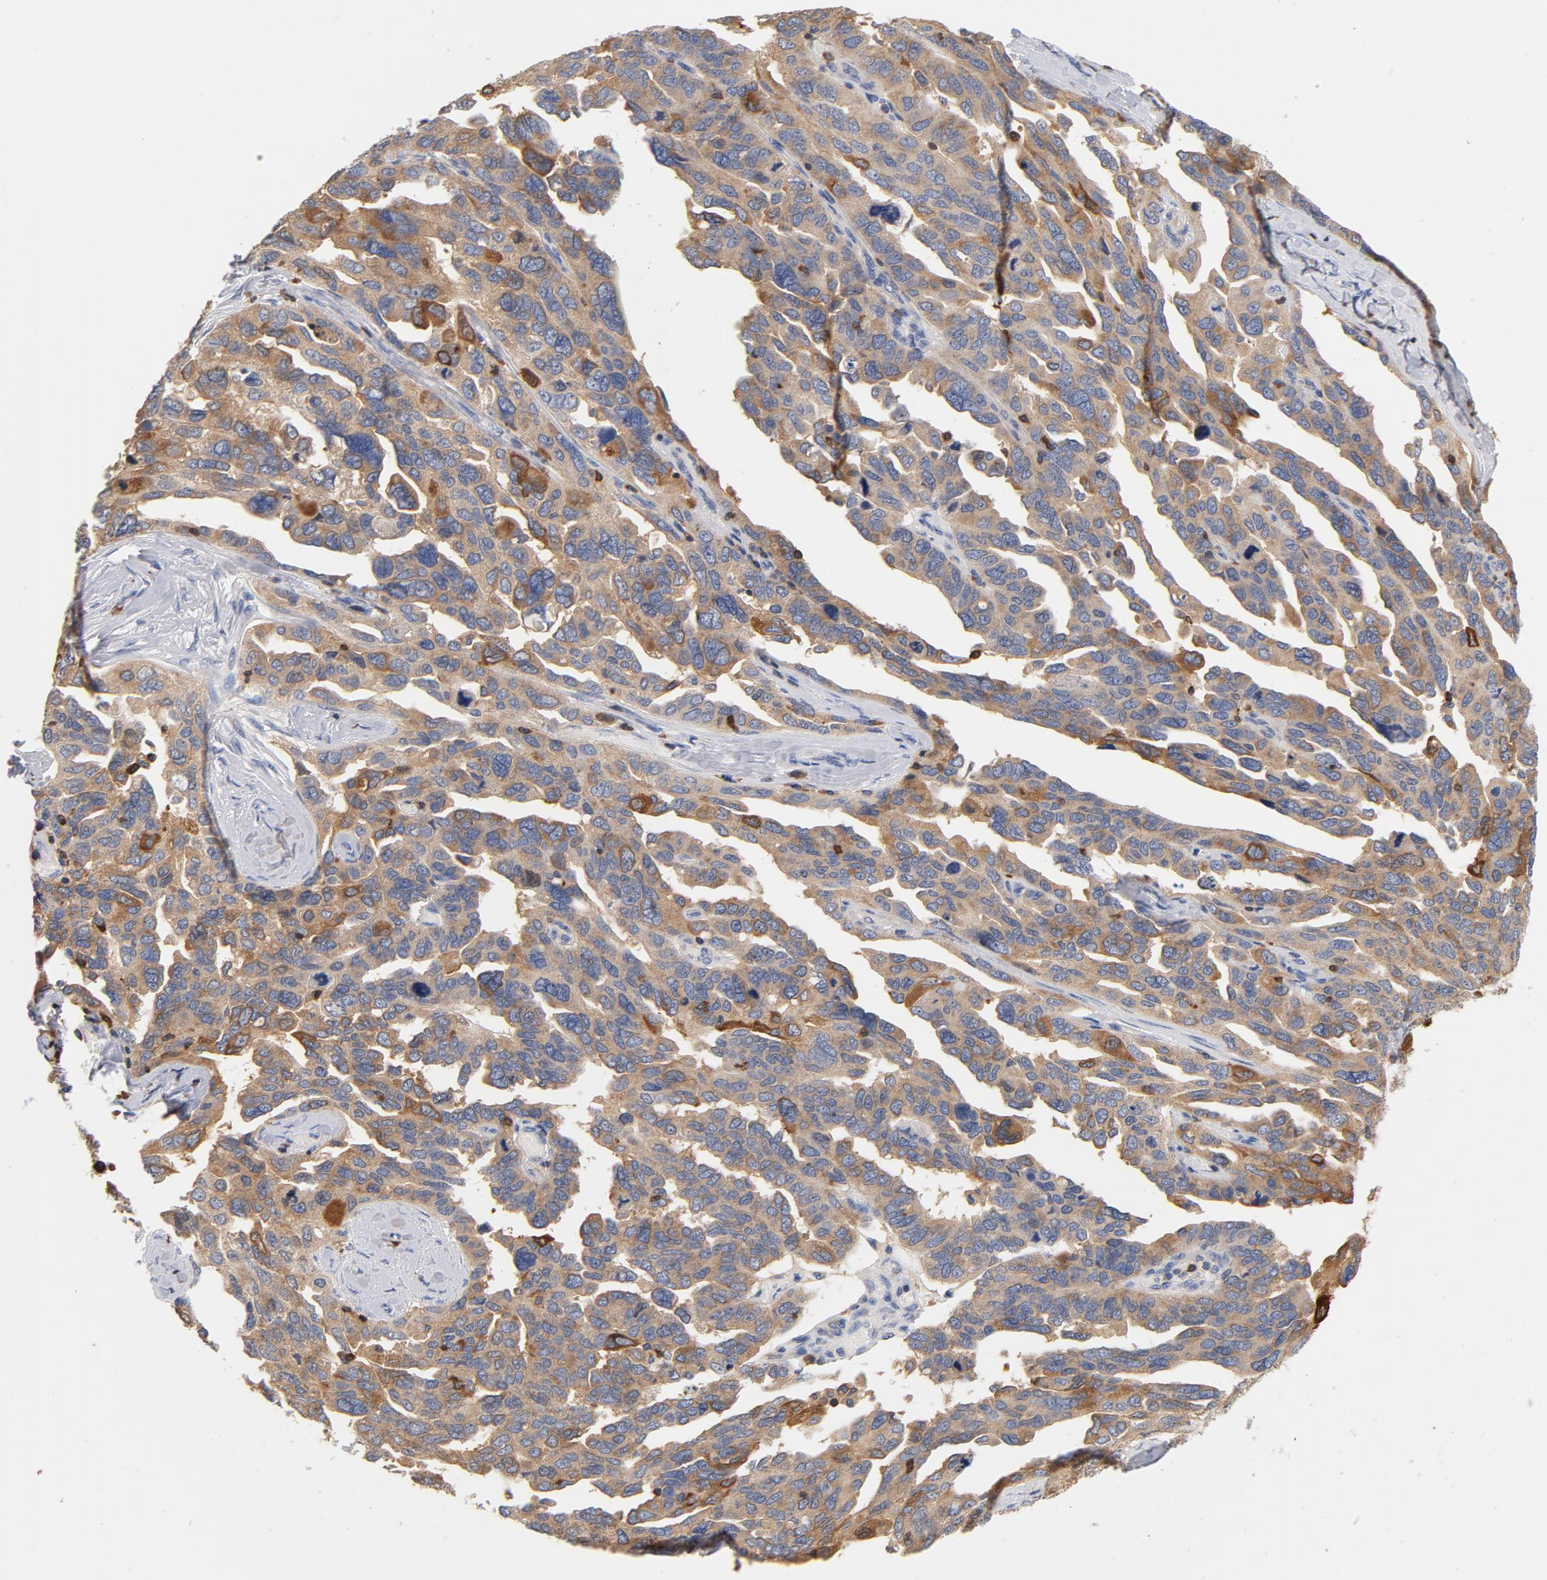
{"staining": {"intensity": "moderate", "quantity": ">75%", "location": "cytoplasmic/membranous"}, "tissue": "ovarian cancer", "cell_type": "Tumor cells", "image_type": "cancer", "snomed": [{"axis": "morphology", "description": "Cystadenocarcinoma, serous, NOS"}, {"axis": "topography", "description": "Ovary"}], "caption": "Immunohistochemical staining of human serous cystadenocarcinoma (ovarian) shows moderate cytoplasmic/membranous protein expression in about >75% of tumor cells.", "gene": "EZR", "patient": {"sex": "female", "age": 64}}